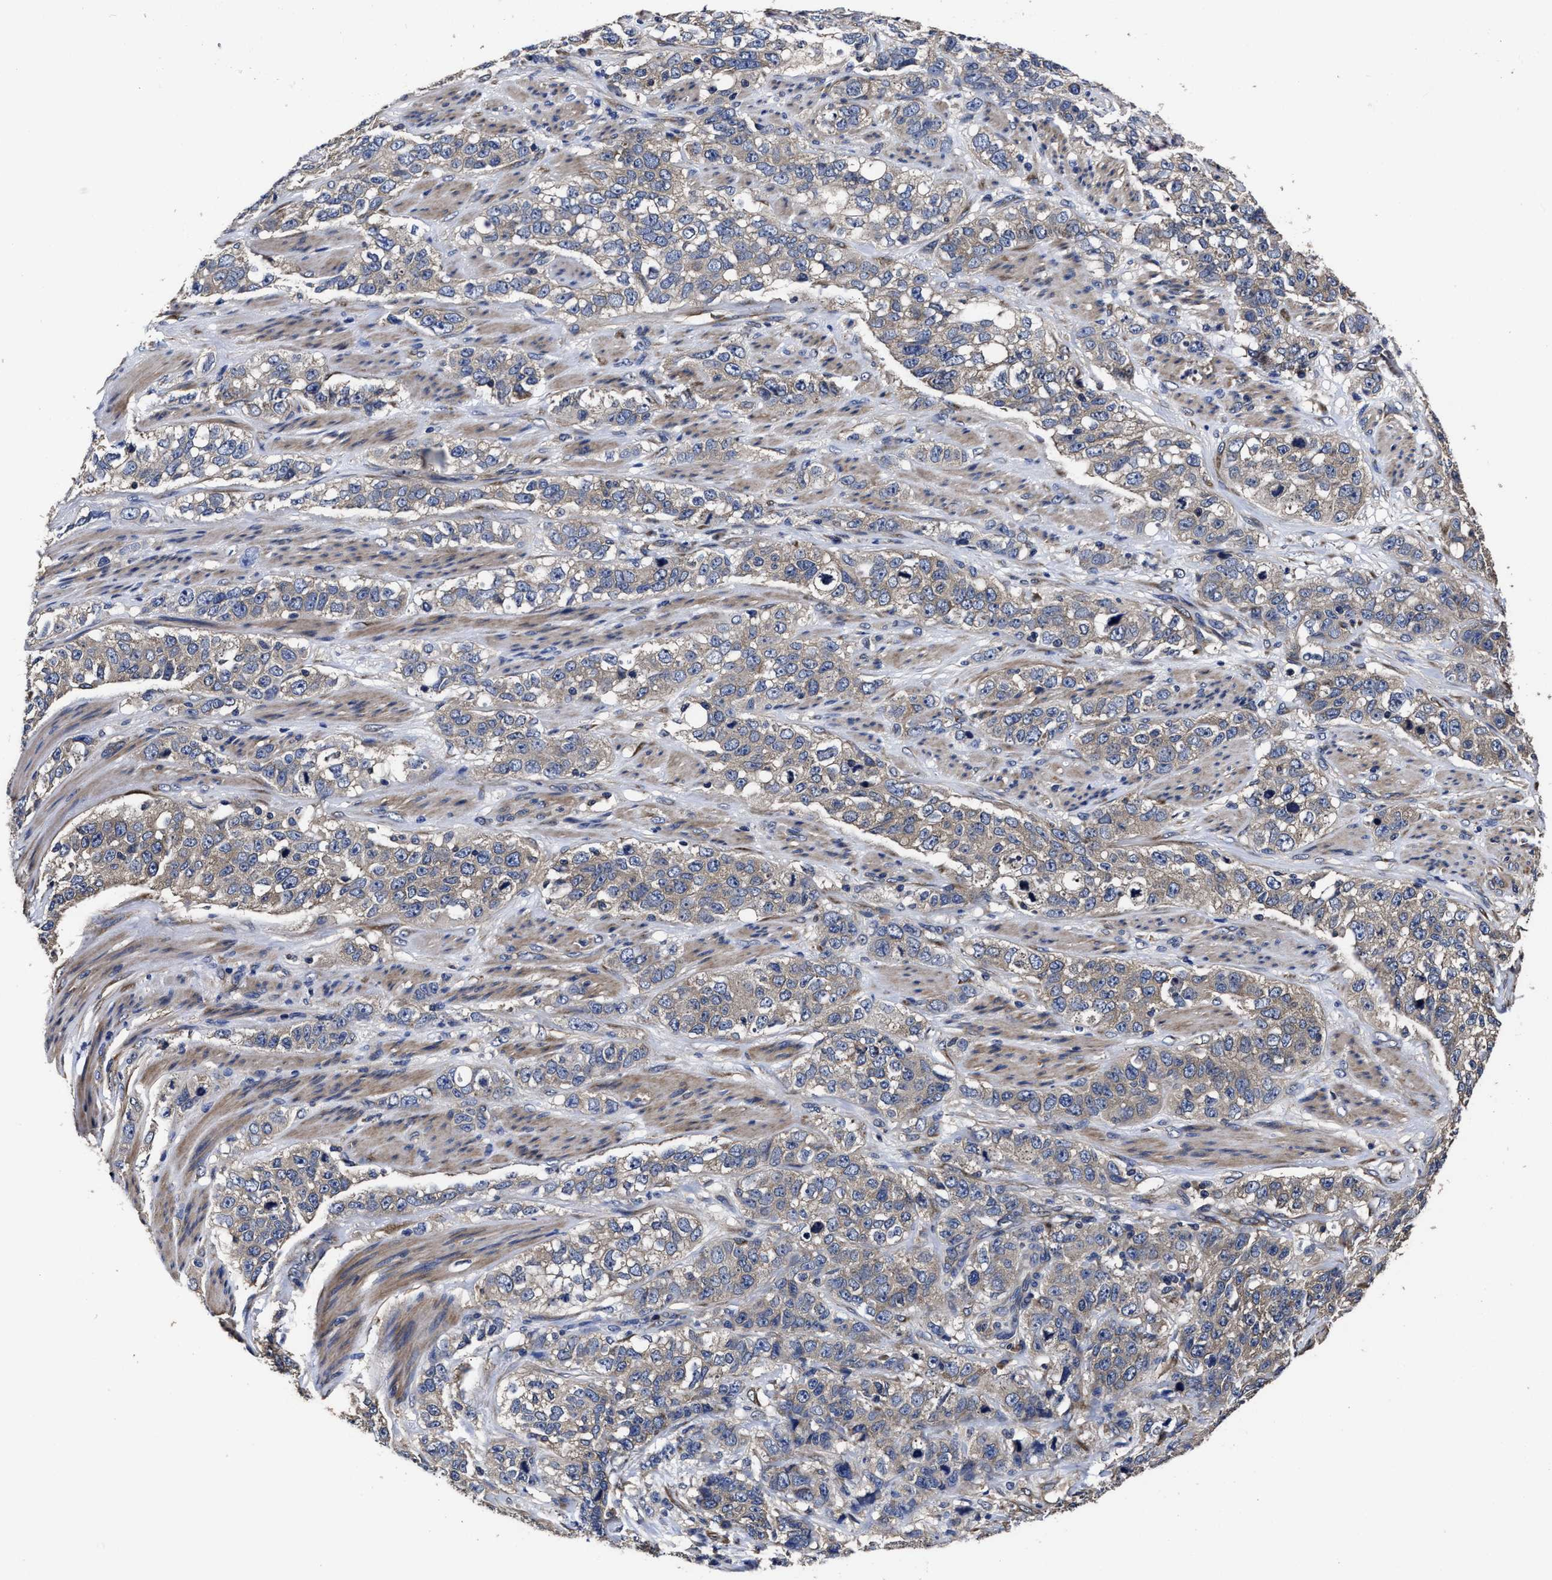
{"staining": {"intensity": "weak", "quantity": "25%-75%", "location": "cytoplasmic/membranous"}, "tissue": "stomach cancer", "cell_type": "Tumor cells", "image_type": "cancer", "snomed": [{"axis": "morphology", "description": "Adenocarcinoma, NOS"}, {"axis": "topography", "description": "Stomach"}], "caption": "A brown stain shows weak cytoplasmic/membranous positivity of a protein in stomach cancer (adenocarcinoma) tumor cells. The protein of interest is shown in brown color, while the nuclei are stained blue.", "gene": "AVEN", "patient": {"sex": "male", "age": 48}}